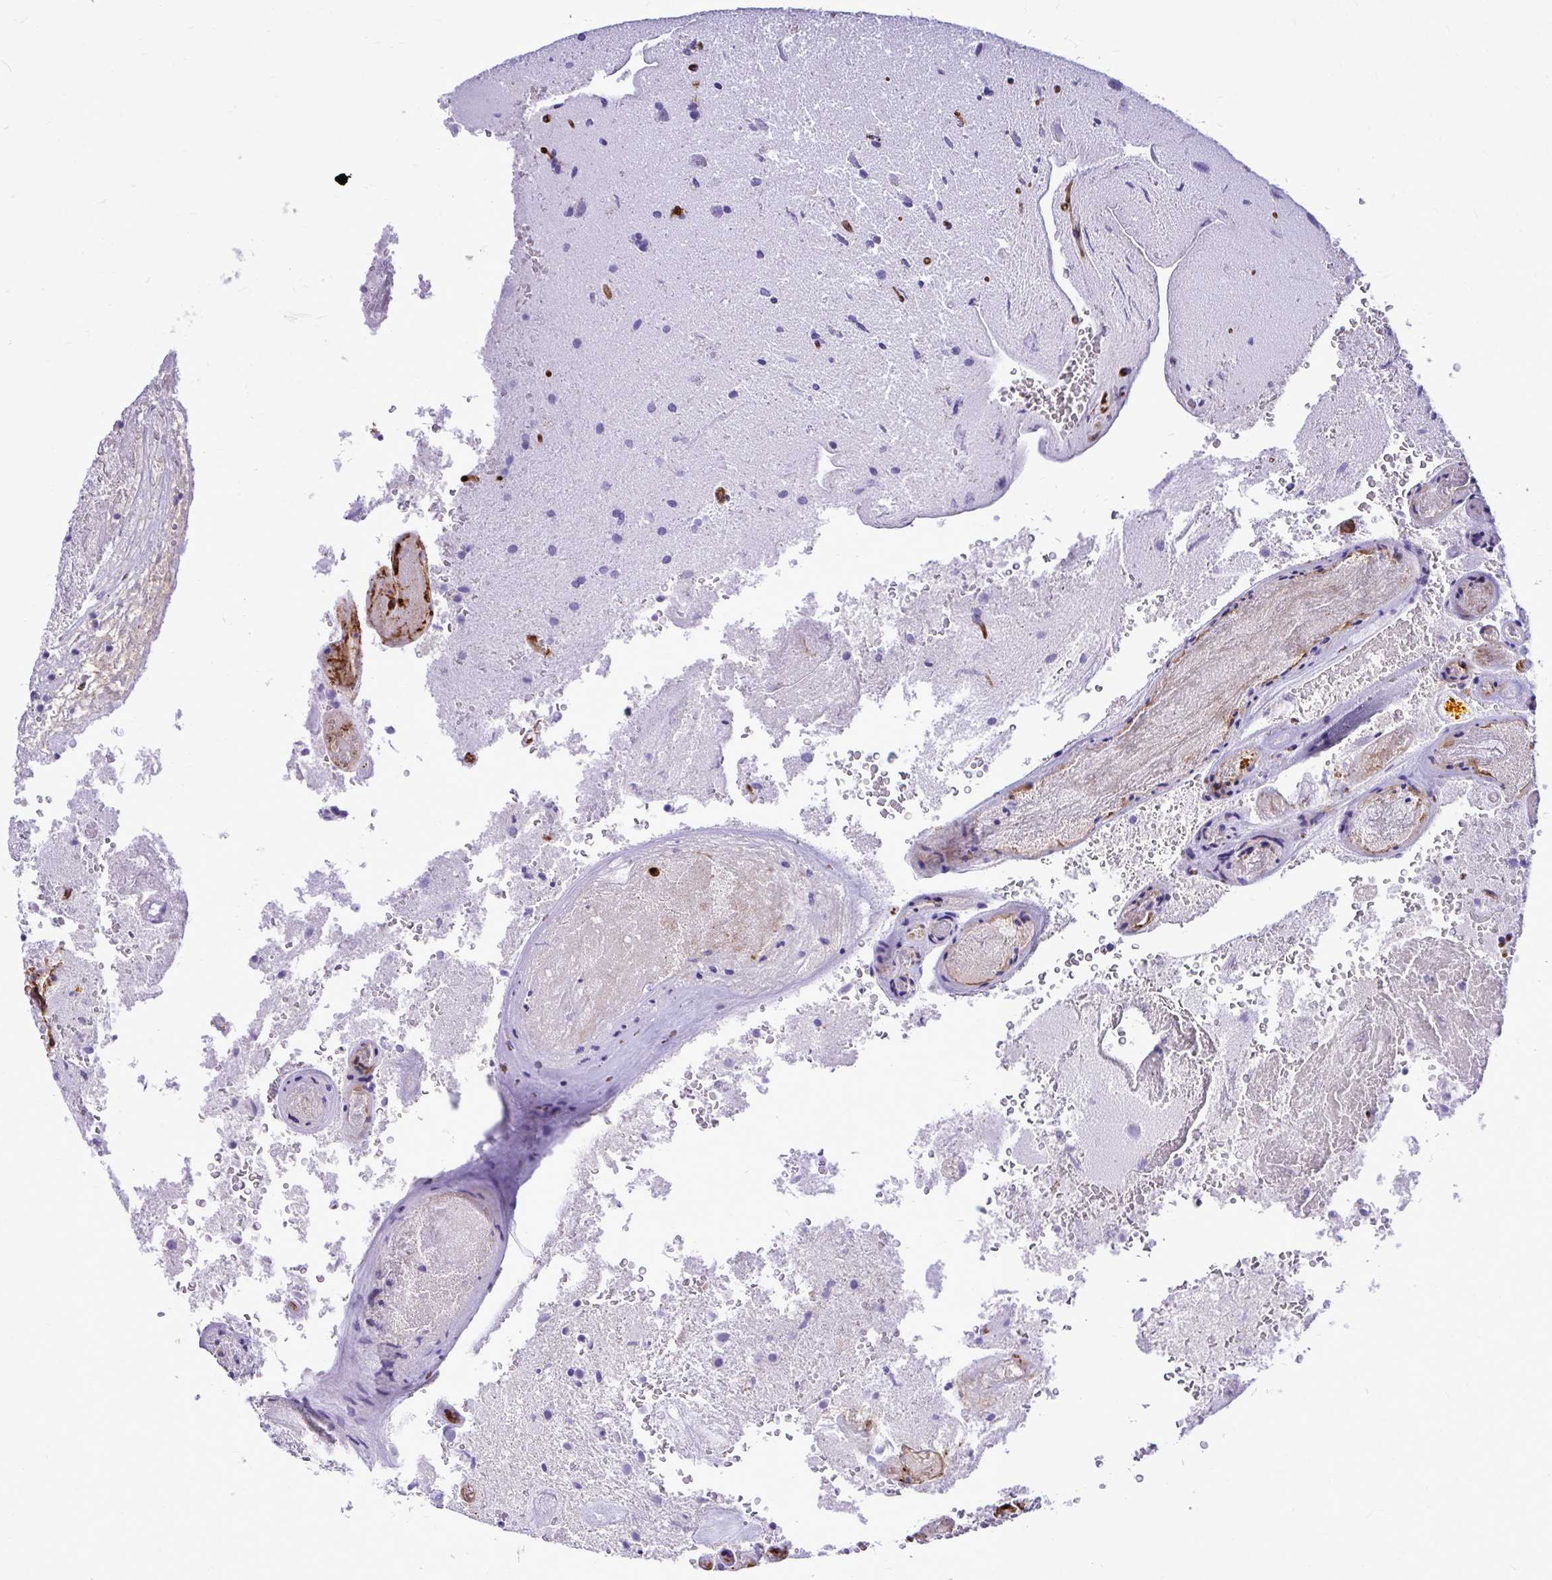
{"staining": {"intensity": "negative", "quantity": "none", "location": "none"}, "tissue": "glioma", "cell_type": "Tumor cells", "image_type": "cancer", "snomed": [{"axis": "morphology", "description": "Glioma, malignant, High grade"}, {"axis": "topography", "description": "Brain"}], "caption": "A micrograph of glioma stained for a protein exhibits no brown staining in tumor cells.", "gene": "ABCG2", "patient": {"sex": "female", "age": 74}}